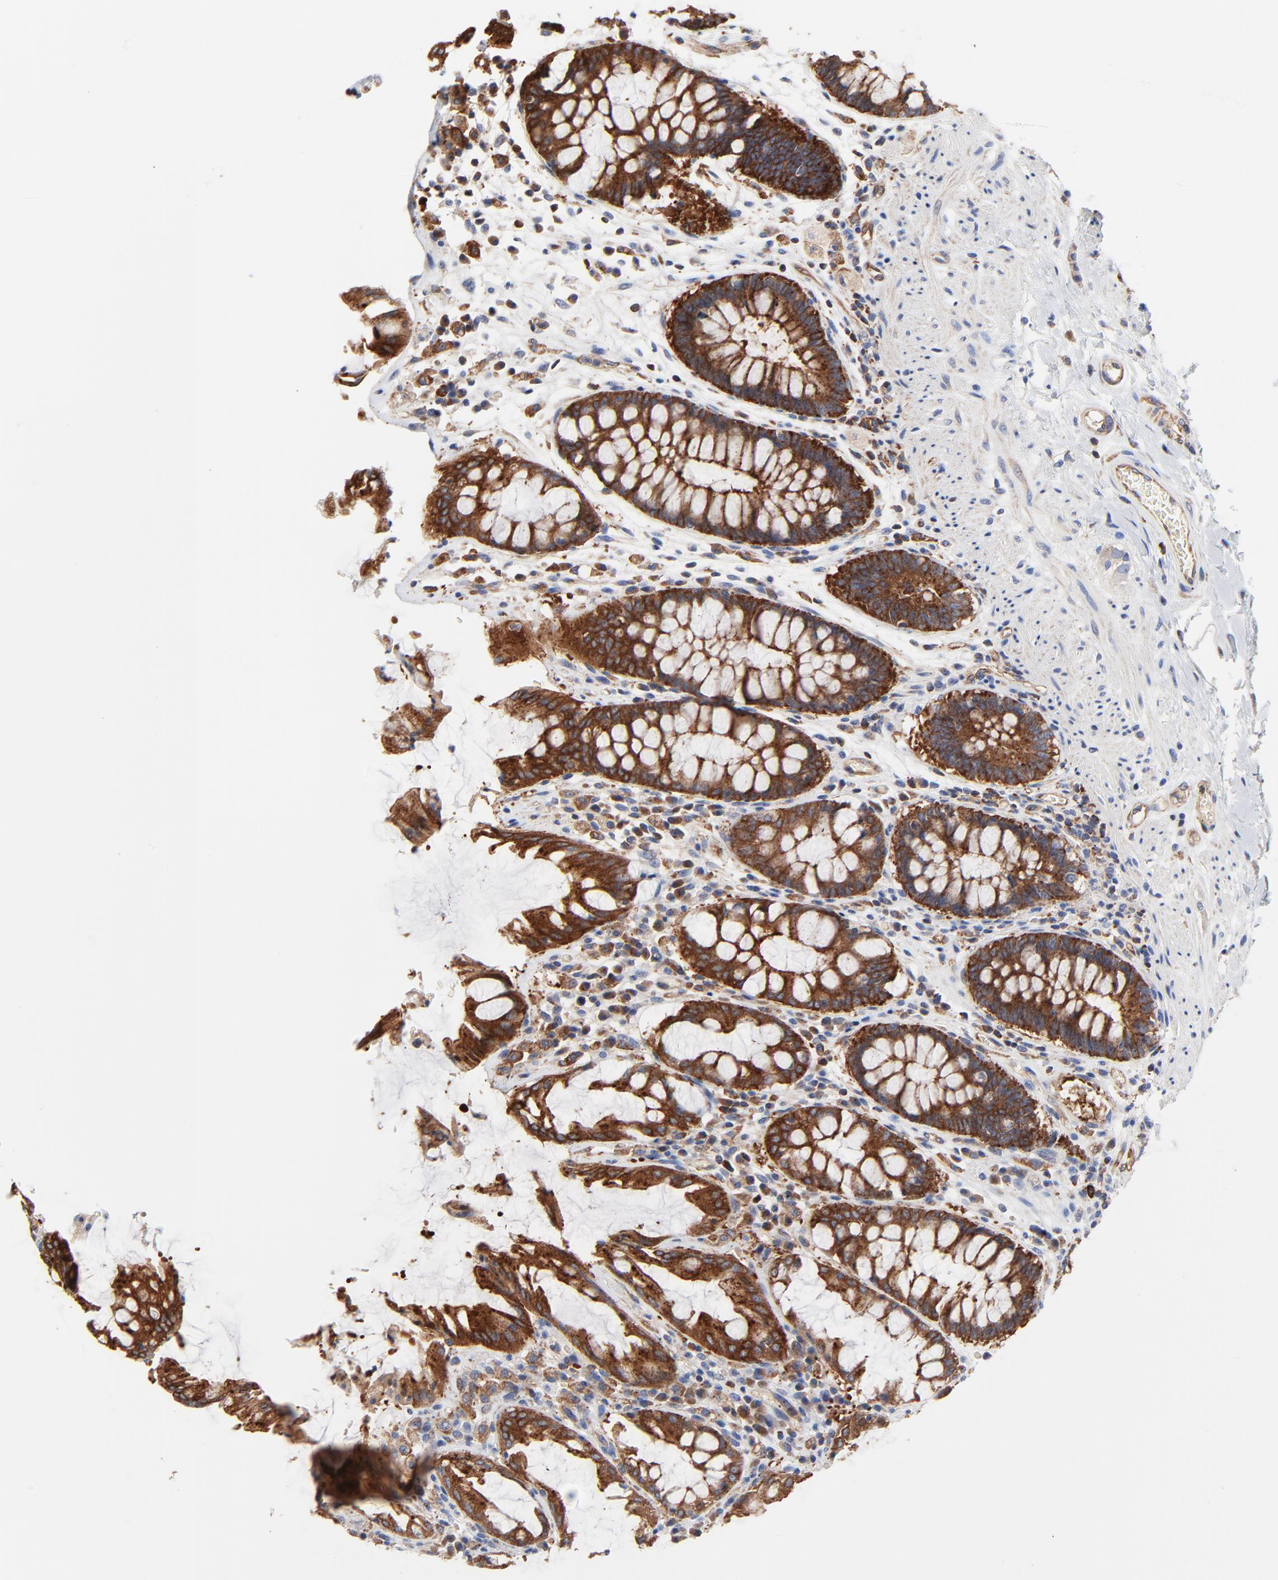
{"staining": {"intensity": "strong", "quantity": ">75%", "location": "cytoplasmic/membranous"}, "tissue": "rectum", "cell_type": "Glandular cells", "image_type": "normal", "snomed": [{"axis": "morphology", "description": "Normal tissue, NOS"}, {"axis": "topography", "description": "Rectum"}], "caption": "Protein staining exhibits strong cytoplasmic/membranous expression in about >75% of glandular cells in unremarkable rectum.", "gene": "CD2AP", "patient": {"sex": "female", "age": 46}}